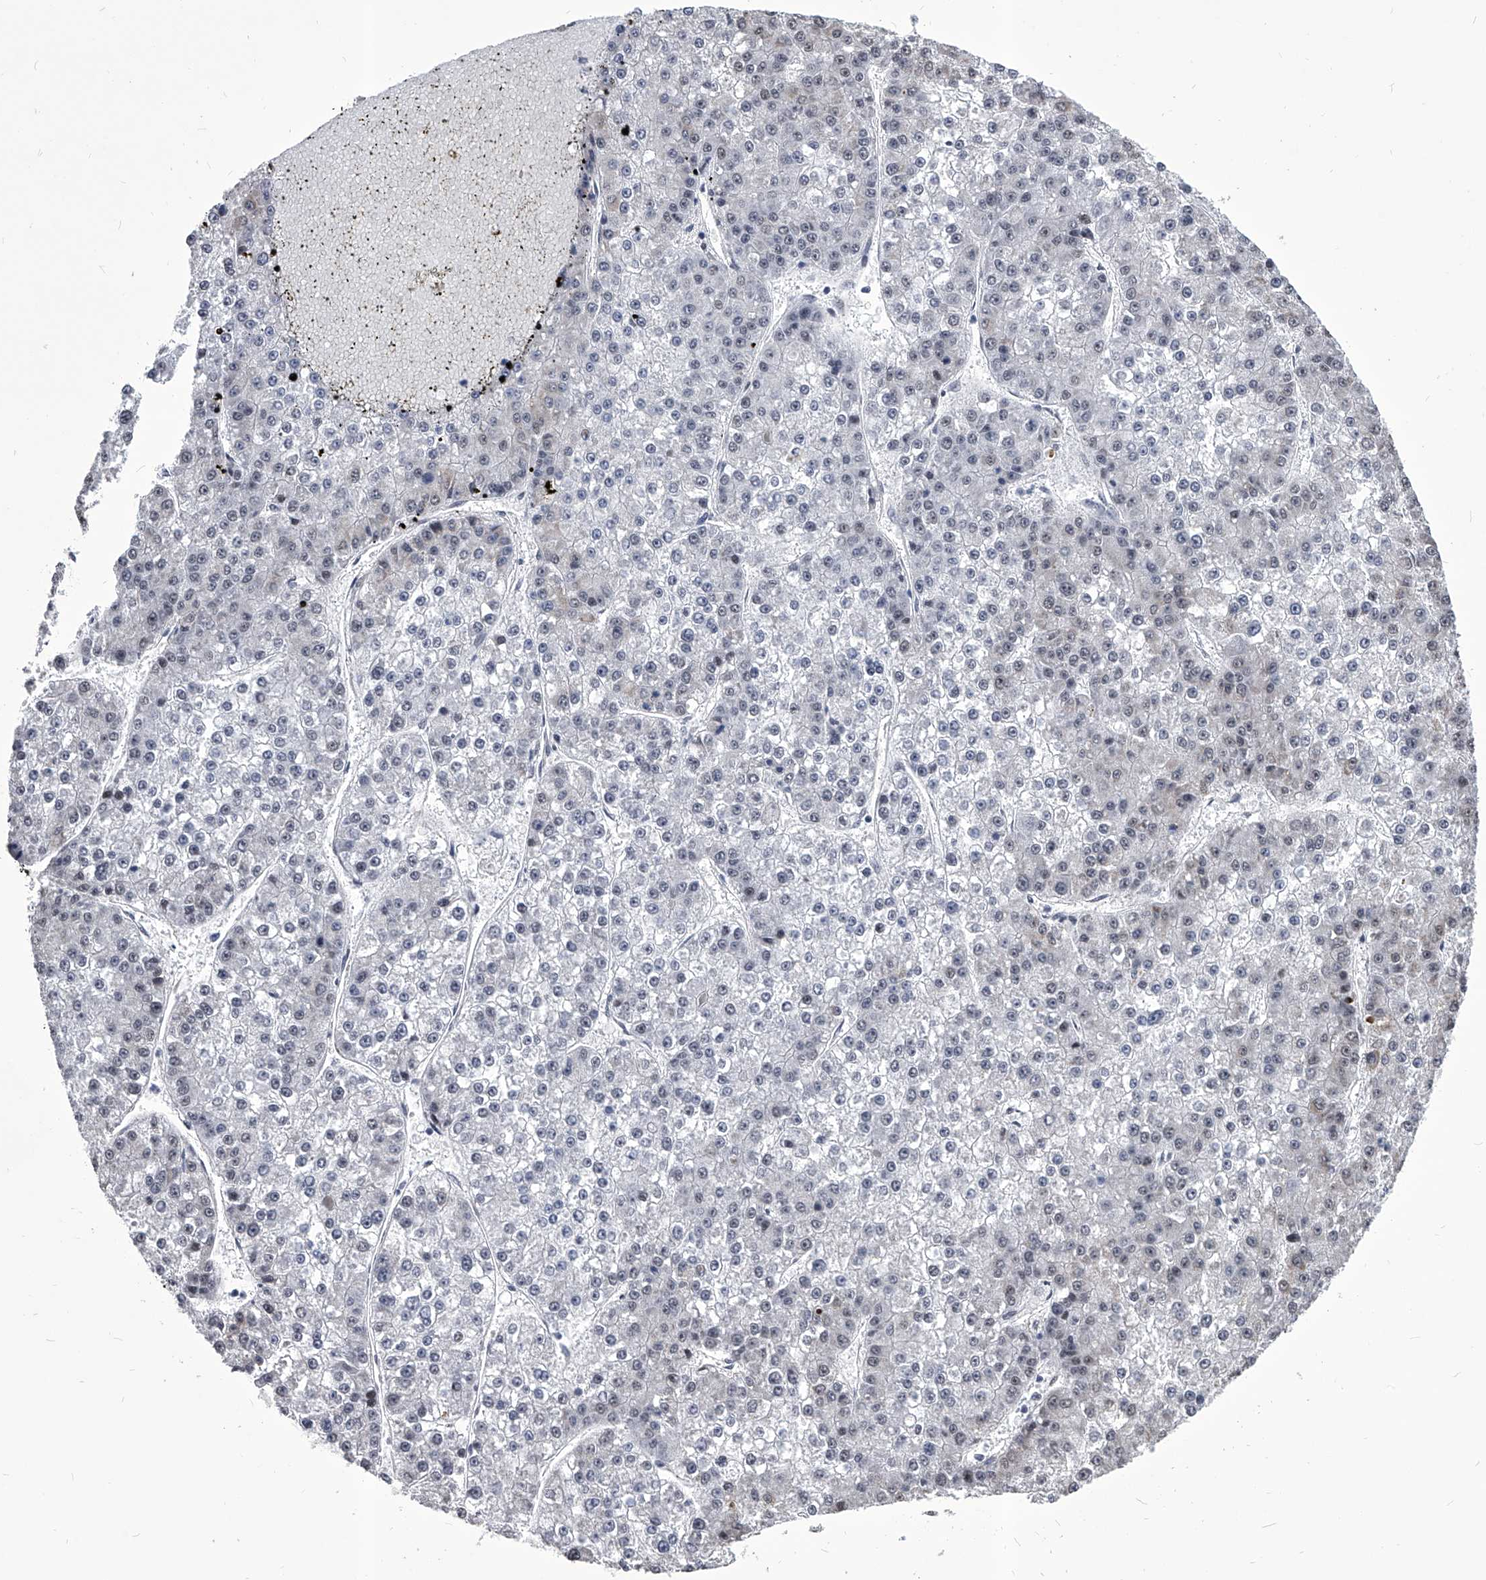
{"staining": {"intensity": "negative", "quantity": "none", "location": "none"}, "tissue": "liver cancer", "cell_type": "Tumor cells", "image_type": "cancer", "snomed": [{"axis": "morphology", "description": "Carcinoma, Hepatocellular, NOS"}, {"axis": "topography", "description": "Liver"}], "caption": "Immunohistochemistry (IHC) of liver cancer exhibits no staining in tumor cells.", "gene": "CMTR1", "patient": {"sex": "female", "age": 73}}